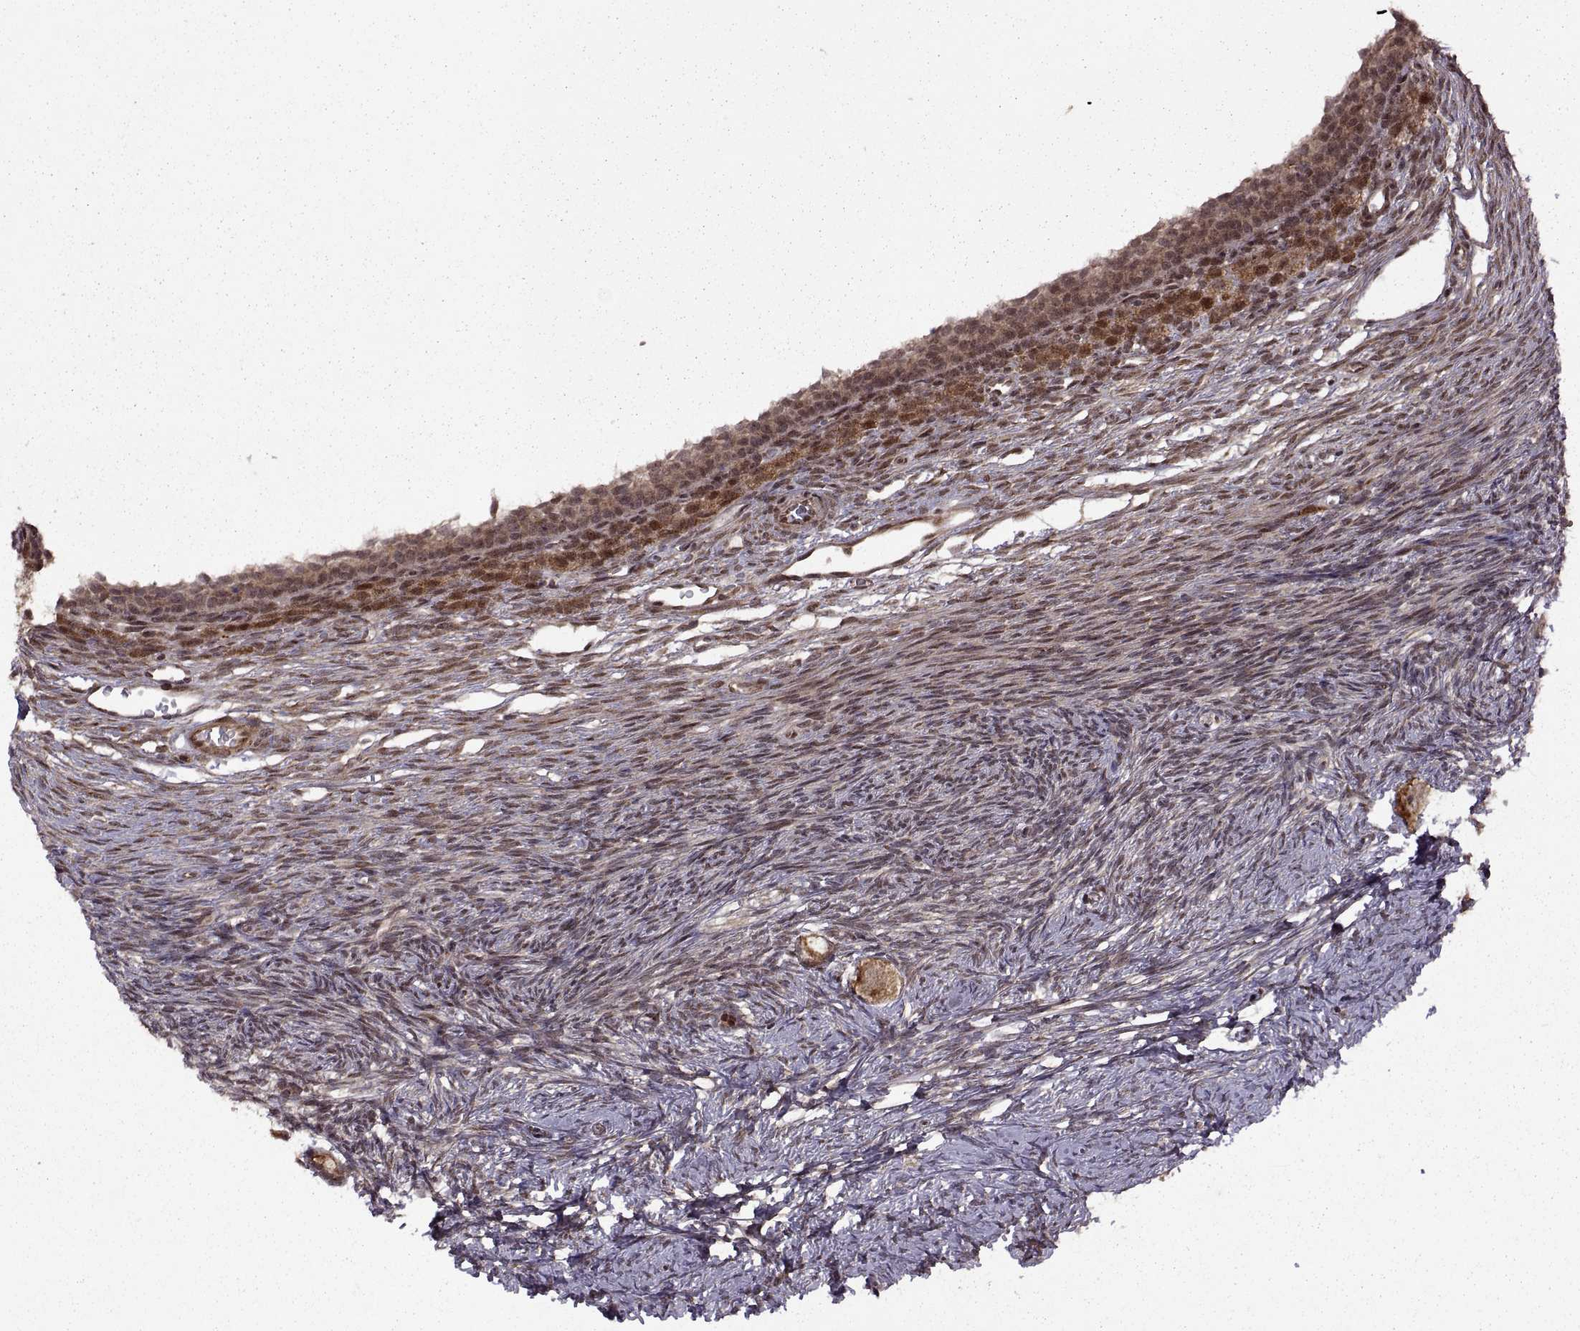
{"staining": {"intensity": "moderate", "quantity": ">75%", "location": "cytoplasmic/membranous"}, "tissue": "ovary", "cell_type": "Follicle cells", "image_type": "normal", "snomed": [{"axis": "morphology", "description": "Normal tissue, NOS"}, {"axis": "topography", "description": "Ovary"}], "caption": "The micrograph reveals immunohistochemical staining of normal ovary. There is moderate cytoplasmic/membranous staining is seen in approximately >75% of follicle cells.", "gene": "PTOV1", "patient": {"sex": "female", "age": 27}}